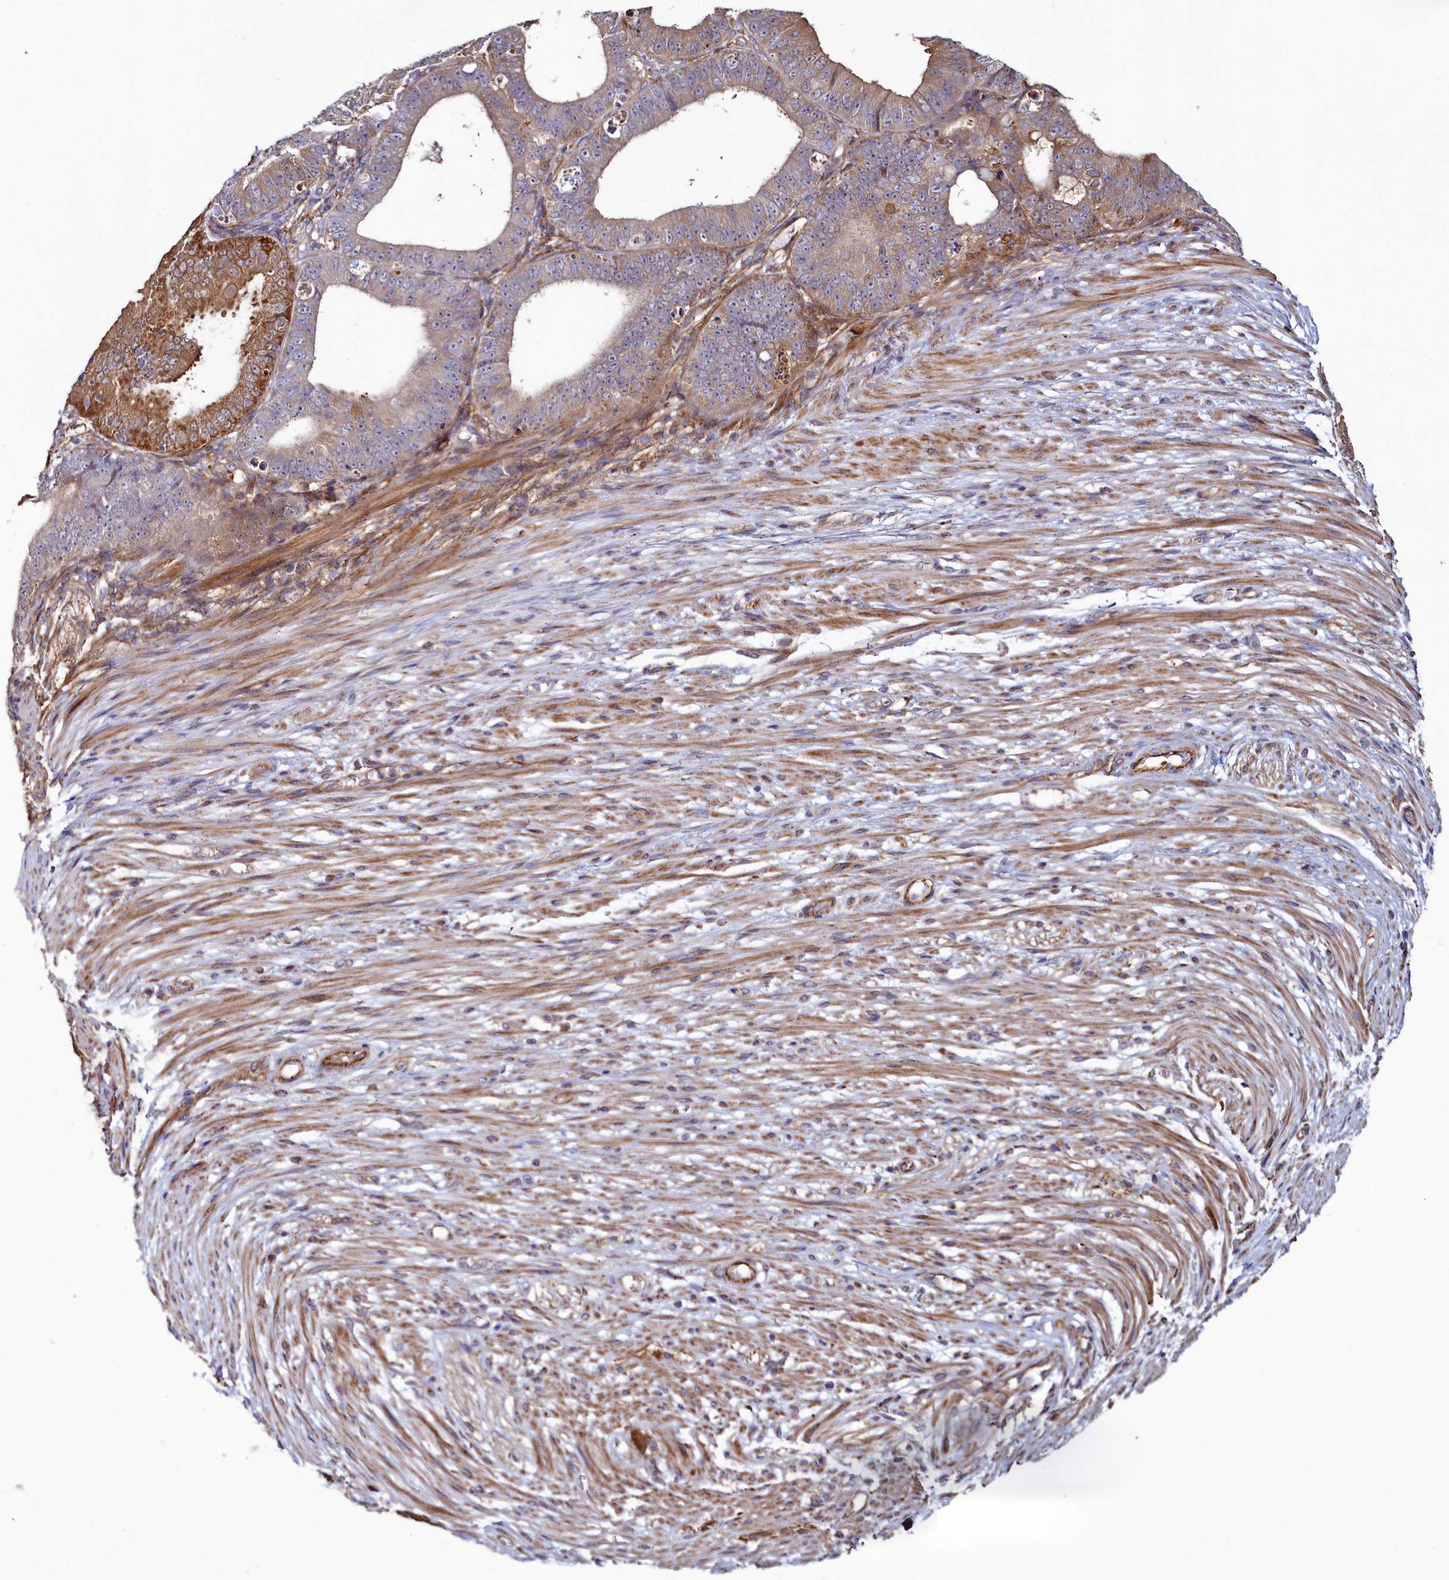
{"staining": {"intensity": "moderate", "quantity": "25%-75%", "location": "cytoplasmic/membranous"}, "tissue": "ovarian cancer", "cell_type": "Tumor cells", "image_type": "cancer", "snomed": [{"axis": "morphology", "description": "Carcinoma, endometroid"}, {"axis": "topography", "description": "Appendix"}, {"axis": "topography", "description": "Ovary"}], "caption": "The histopathology image exhibits staining of ovarian cancer (endometroid carcinoma), revealing moderate cytoplasmic/membranous protein expression (brown color) within tumor cells. (brown staining indicates protein expression, while blue staining denotes nuclei).", "gene": "ASTE1", "patient": {"sex": "female", "age": 42}}